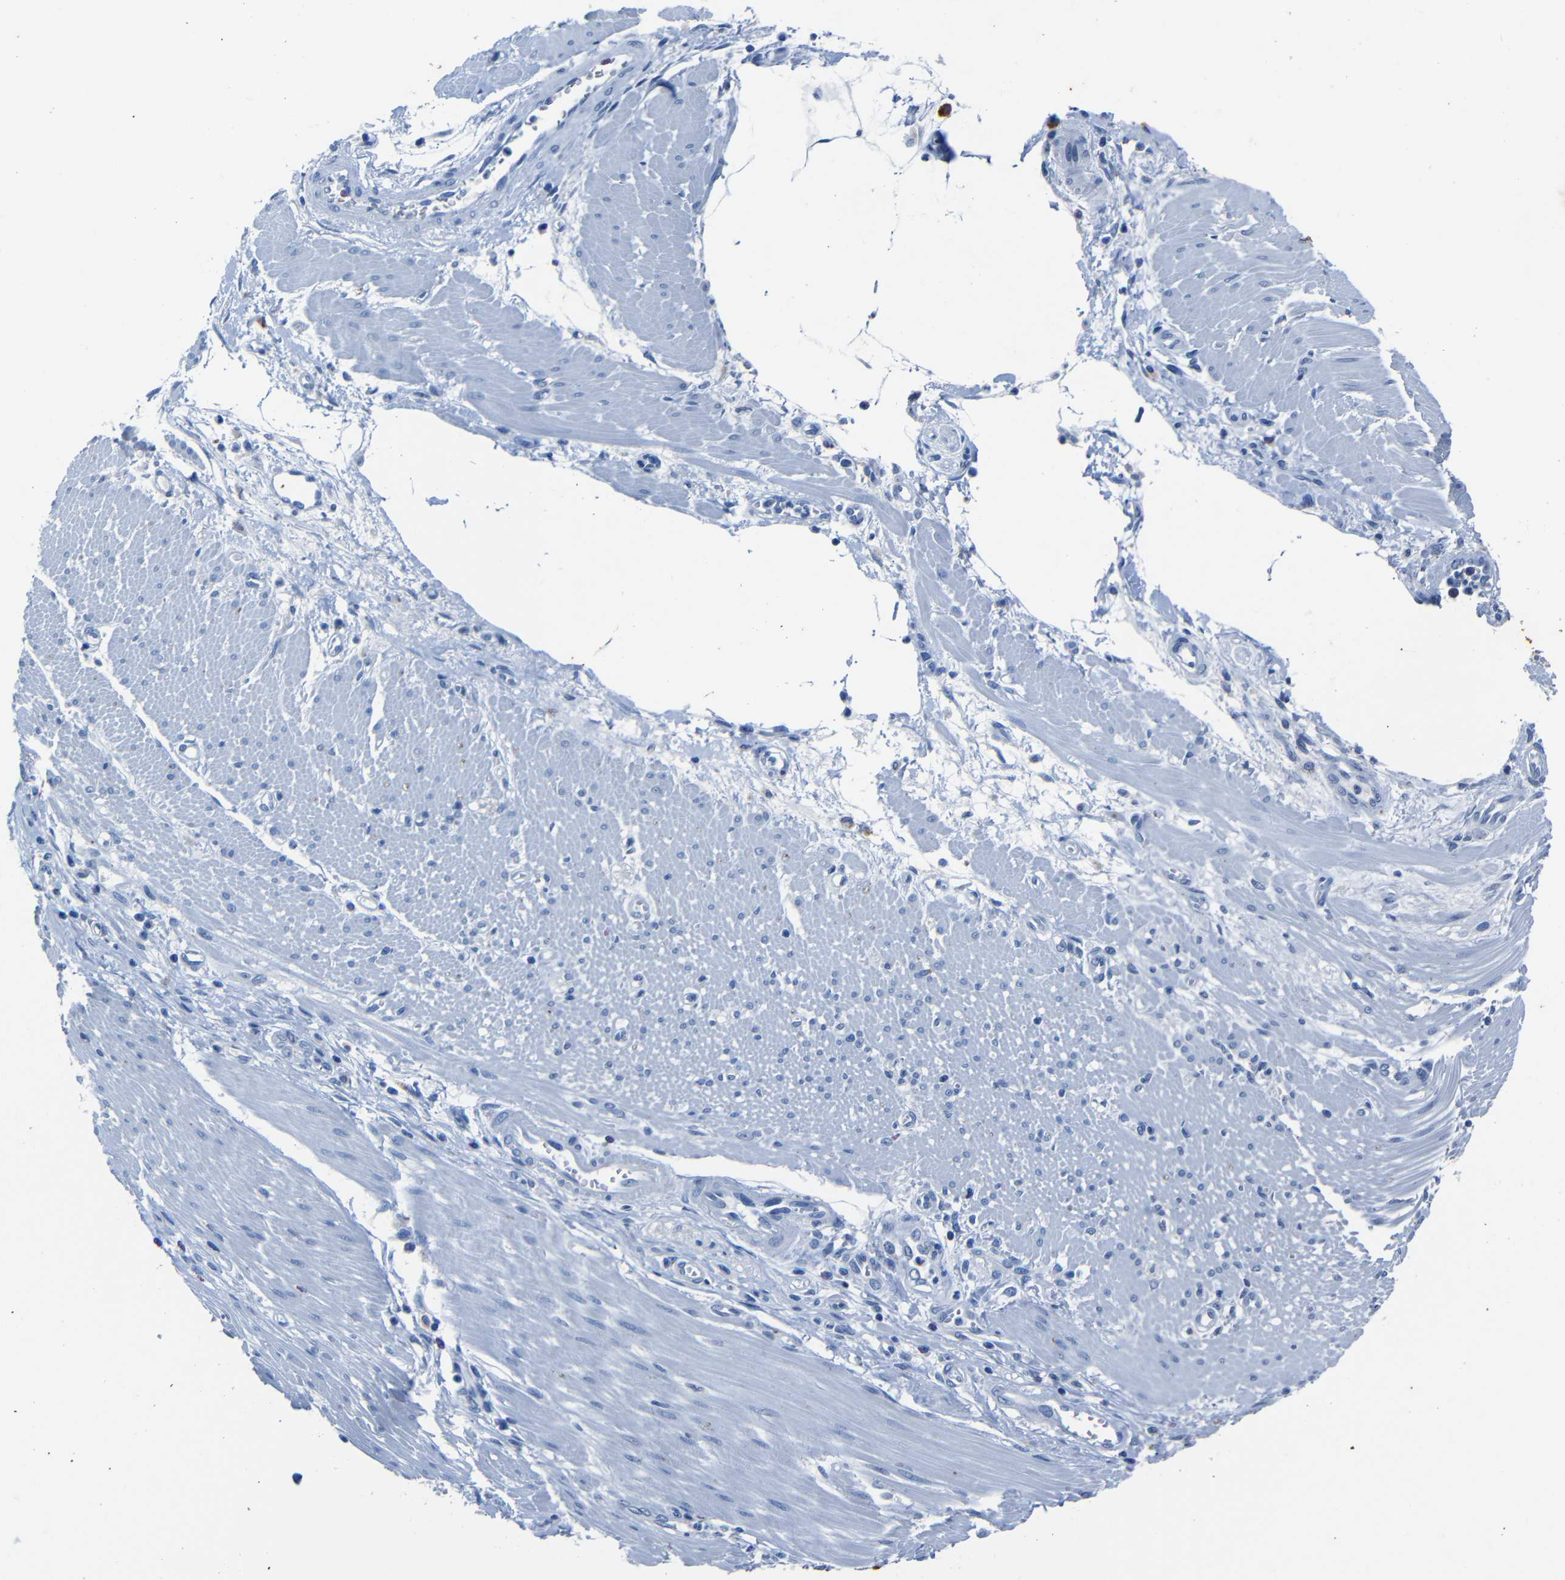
{"staining": {"intensity": "negative", "quantity": "none", "location": "none"}, "tissue": "pancreatic cancer", "cell_type": "Tumor cells", "image_type": "cancer", "snomed": [{"axis": "morphology", "description": "Adenocarcinoma, NOS"}, {"axis": "topography", "description": "Pancreas"}], "caption": "This photomicrograph is of pancreatic cancer (adenocarcinoma) stained with IHC to label a protein in brown with the nuclei are counter-stained blue. There is no positivity in tumor cells. (DAB (3,3'-diaminobenzidine) IHC with hematoxylin counter stain).", "gene": "CLDN11", "patient": {"sex": "female", "age": 75}}